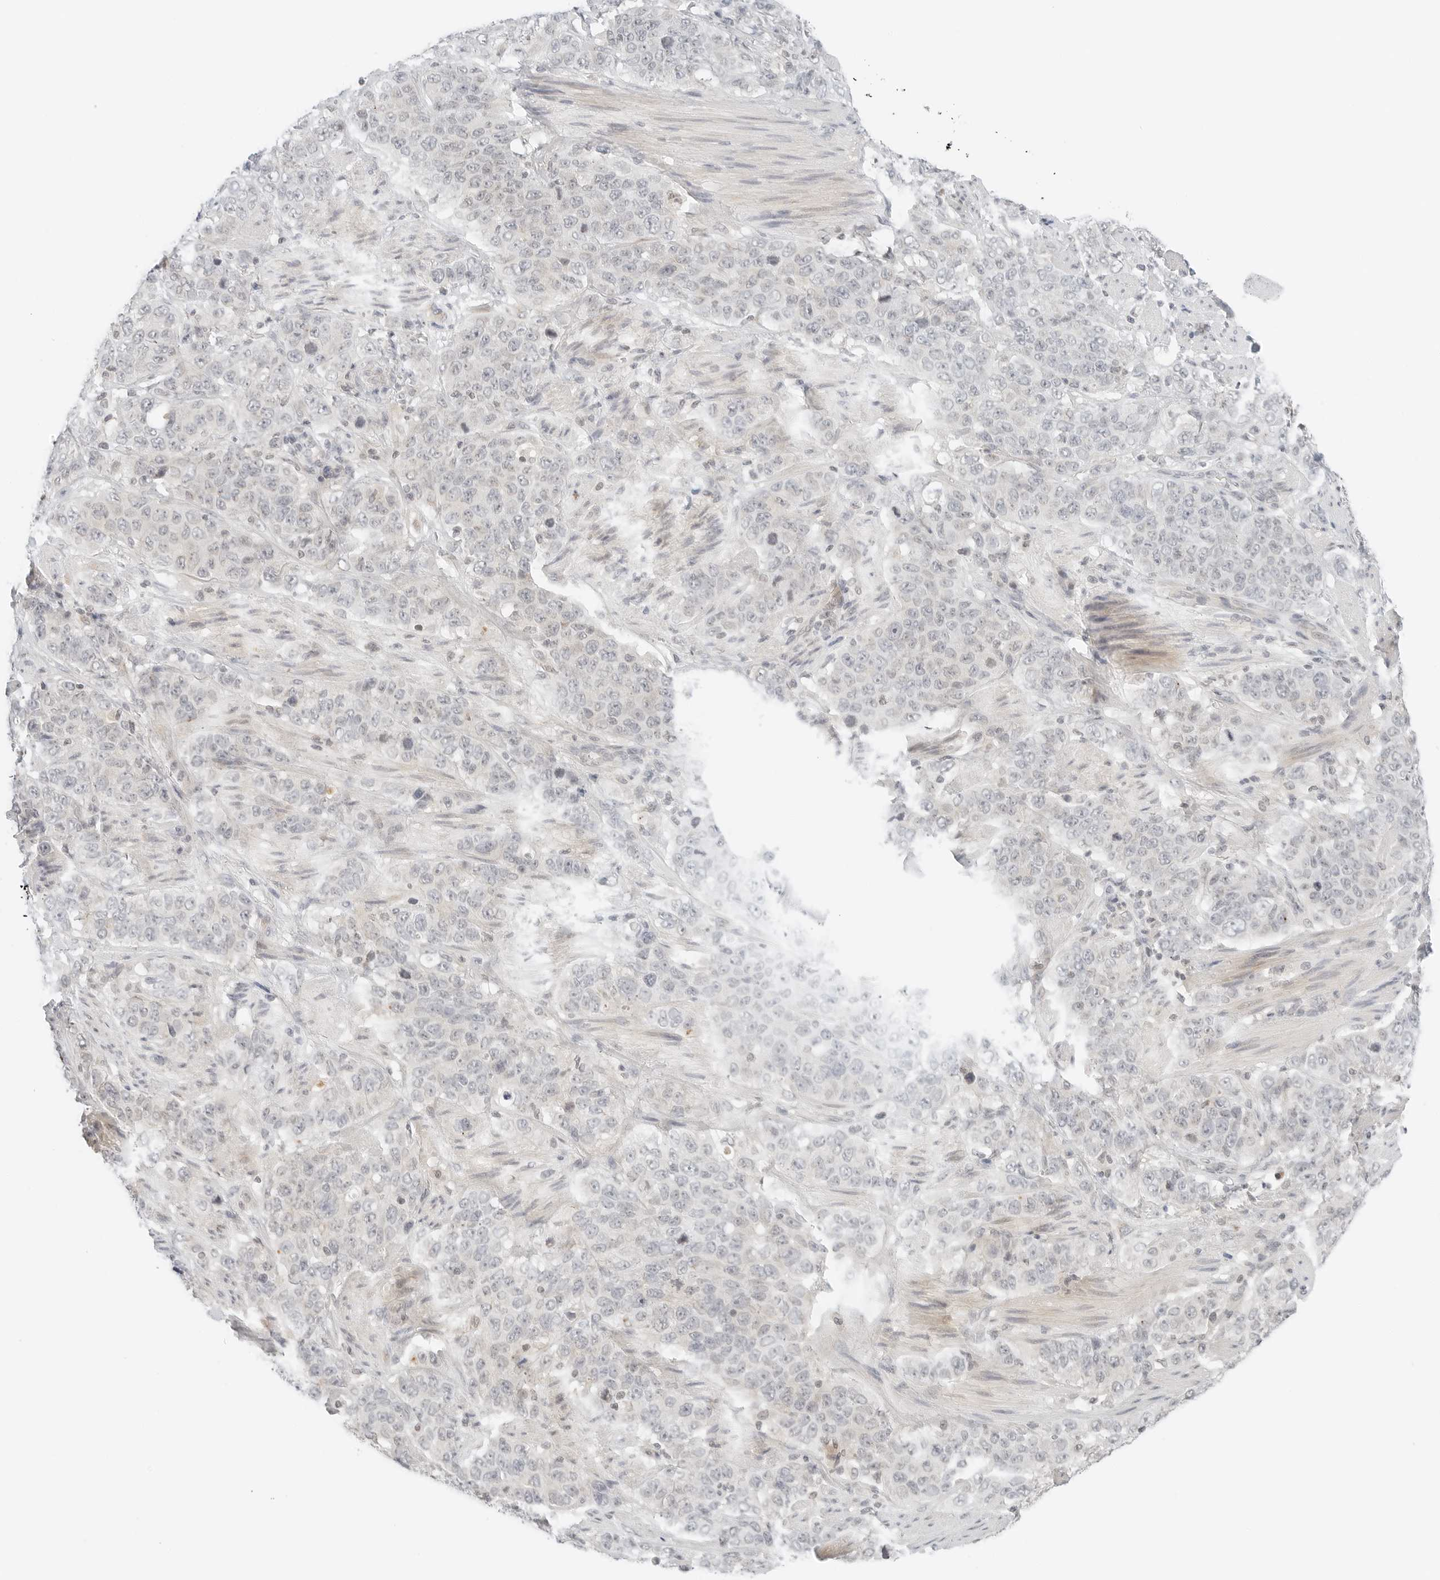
{"staining": {"intensity": "negative", "quantity": "none", "location": "none"}, "tissue": "stomach cancer", "cell_type": "Tumor cells", "image_type": "cancer", "snomed": [{"axis": "morphology", "description": "Adenocarcinoma, NOS"}, {"axis": "topography", "description": "Stomach"}], "caption": "Tumor cells show no significant protein positivity in stomach cancer. Brightfield microscopy of IHC stained with DAB (brown) and hematoxylin (blue), captured at high magnification.", "gene": "IQCC", "patient": {"sex": "male", "age": 48}}